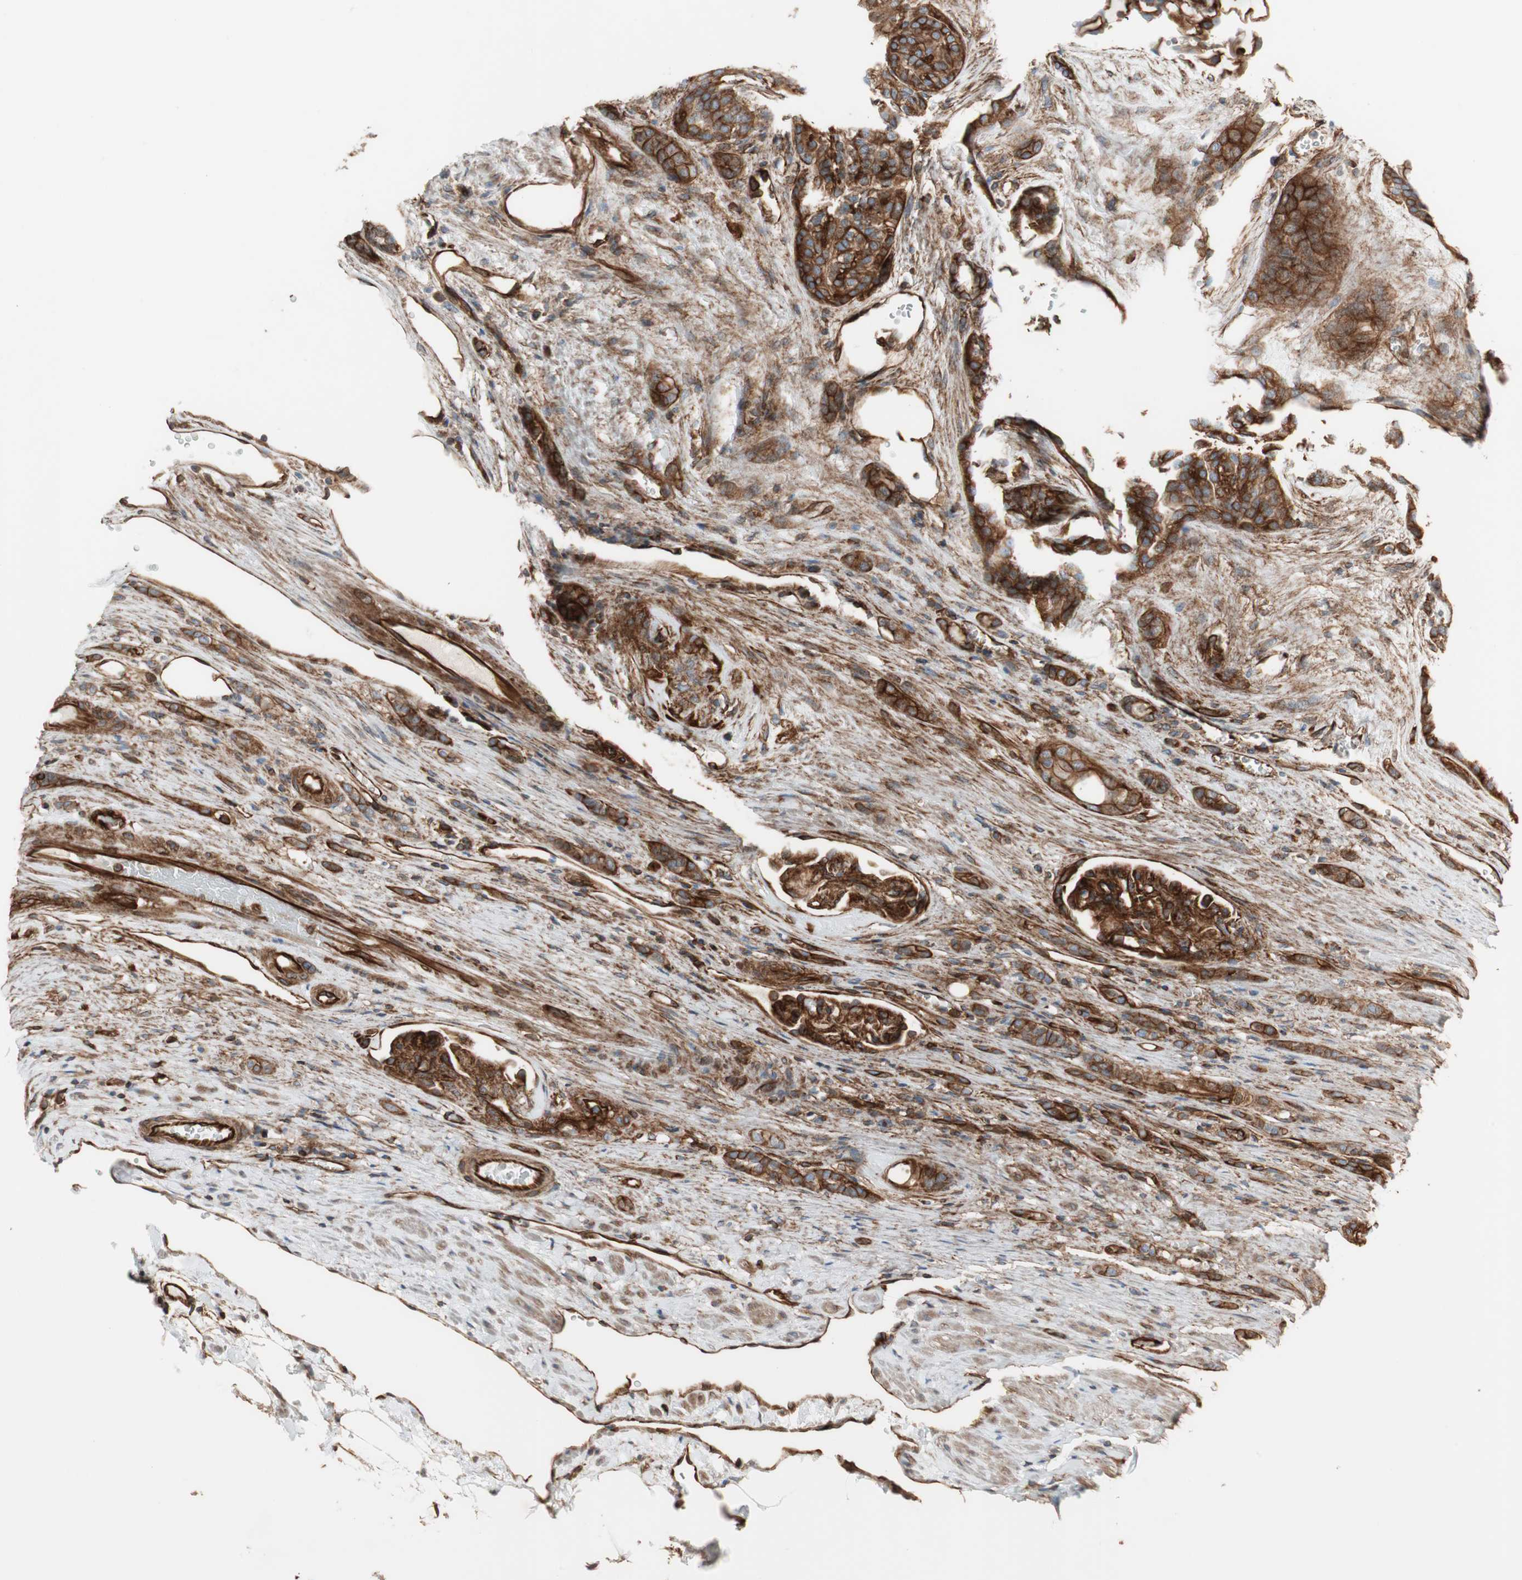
{"staining": {"intensity": "strong", "quantity": ">75%", "location": "cytoplasmic/membranous"}, "tissue": "renal cancer", "cell_type": "Tumor cells", "image_type": "cancer", "snomed": [{"axis": "morphology", "description": "Adenocarcinoma, NOS"}, {"axis": "topography", "description": "Kidney"}], "caption": "Renal adenocarcinoma was stained to show a protein in brown. There is high levels of strong cytoplasmic/membranous expression in about >75% of tumor cells.", "gene": "TCTA", "patient": {"sex": "male", "age": 63}}